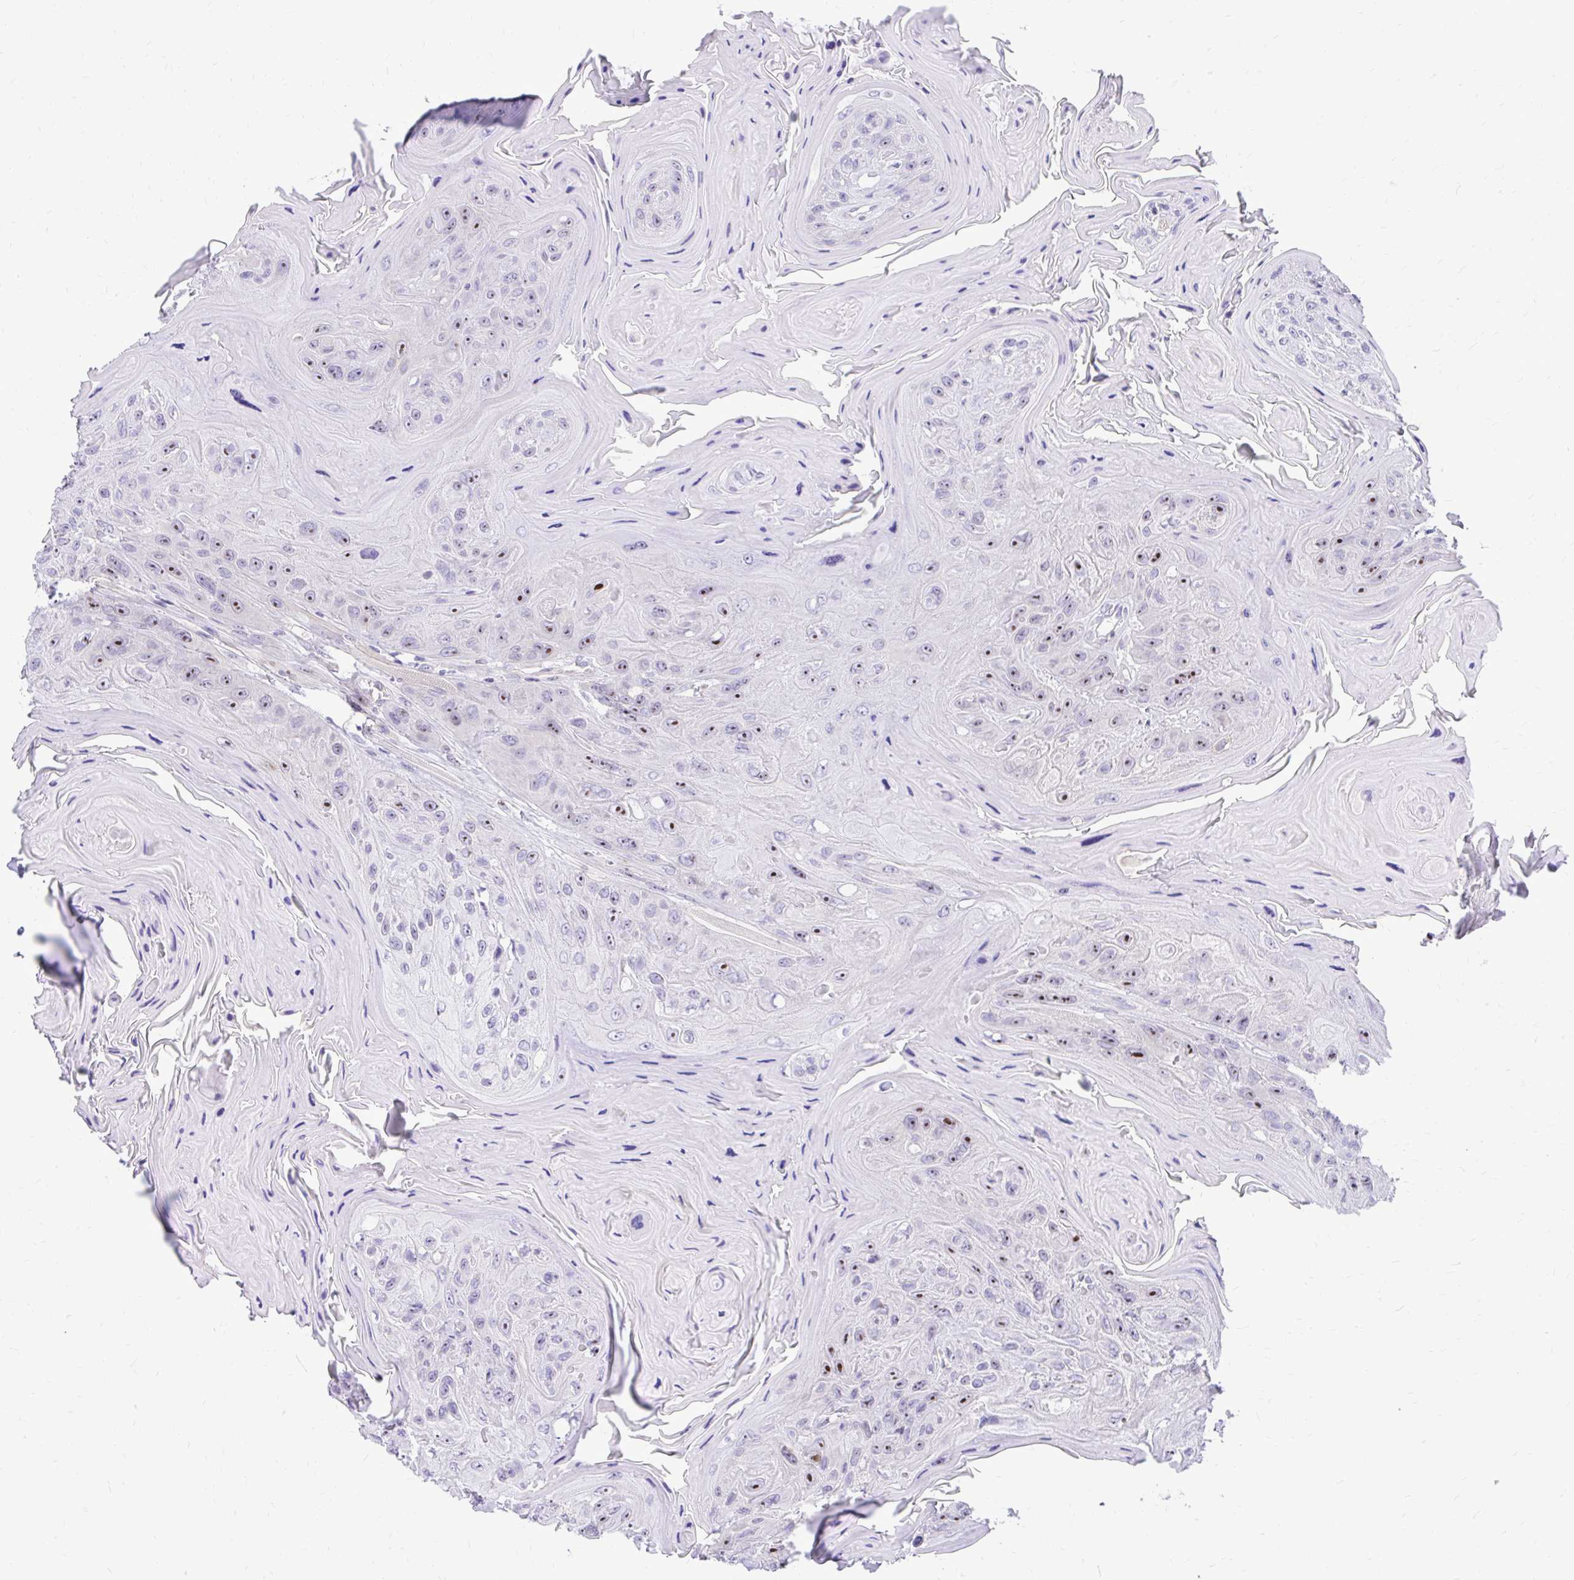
{"staining": {"intensity": "moderate", "quantity": "25%-75%", "location": "nuclear"}, "tissue": "head and neck cancer", "cell_type": "Tumor cells", "image_type": "cancer", "snomed": [{"axis": "morphology", "description": "Squamous cell carcinoma, NOS"}, {"axis": "topography", "description": "Head-Neck"}], "caption": "Protein analysis of head and neck cancer (squamous cell carcinoma) tissue shows moderate nuclear positivity in approximately 25%-75% of tumor cells.", "gene": "NIFK", "patient": {"sex": "female", "age": 59}}